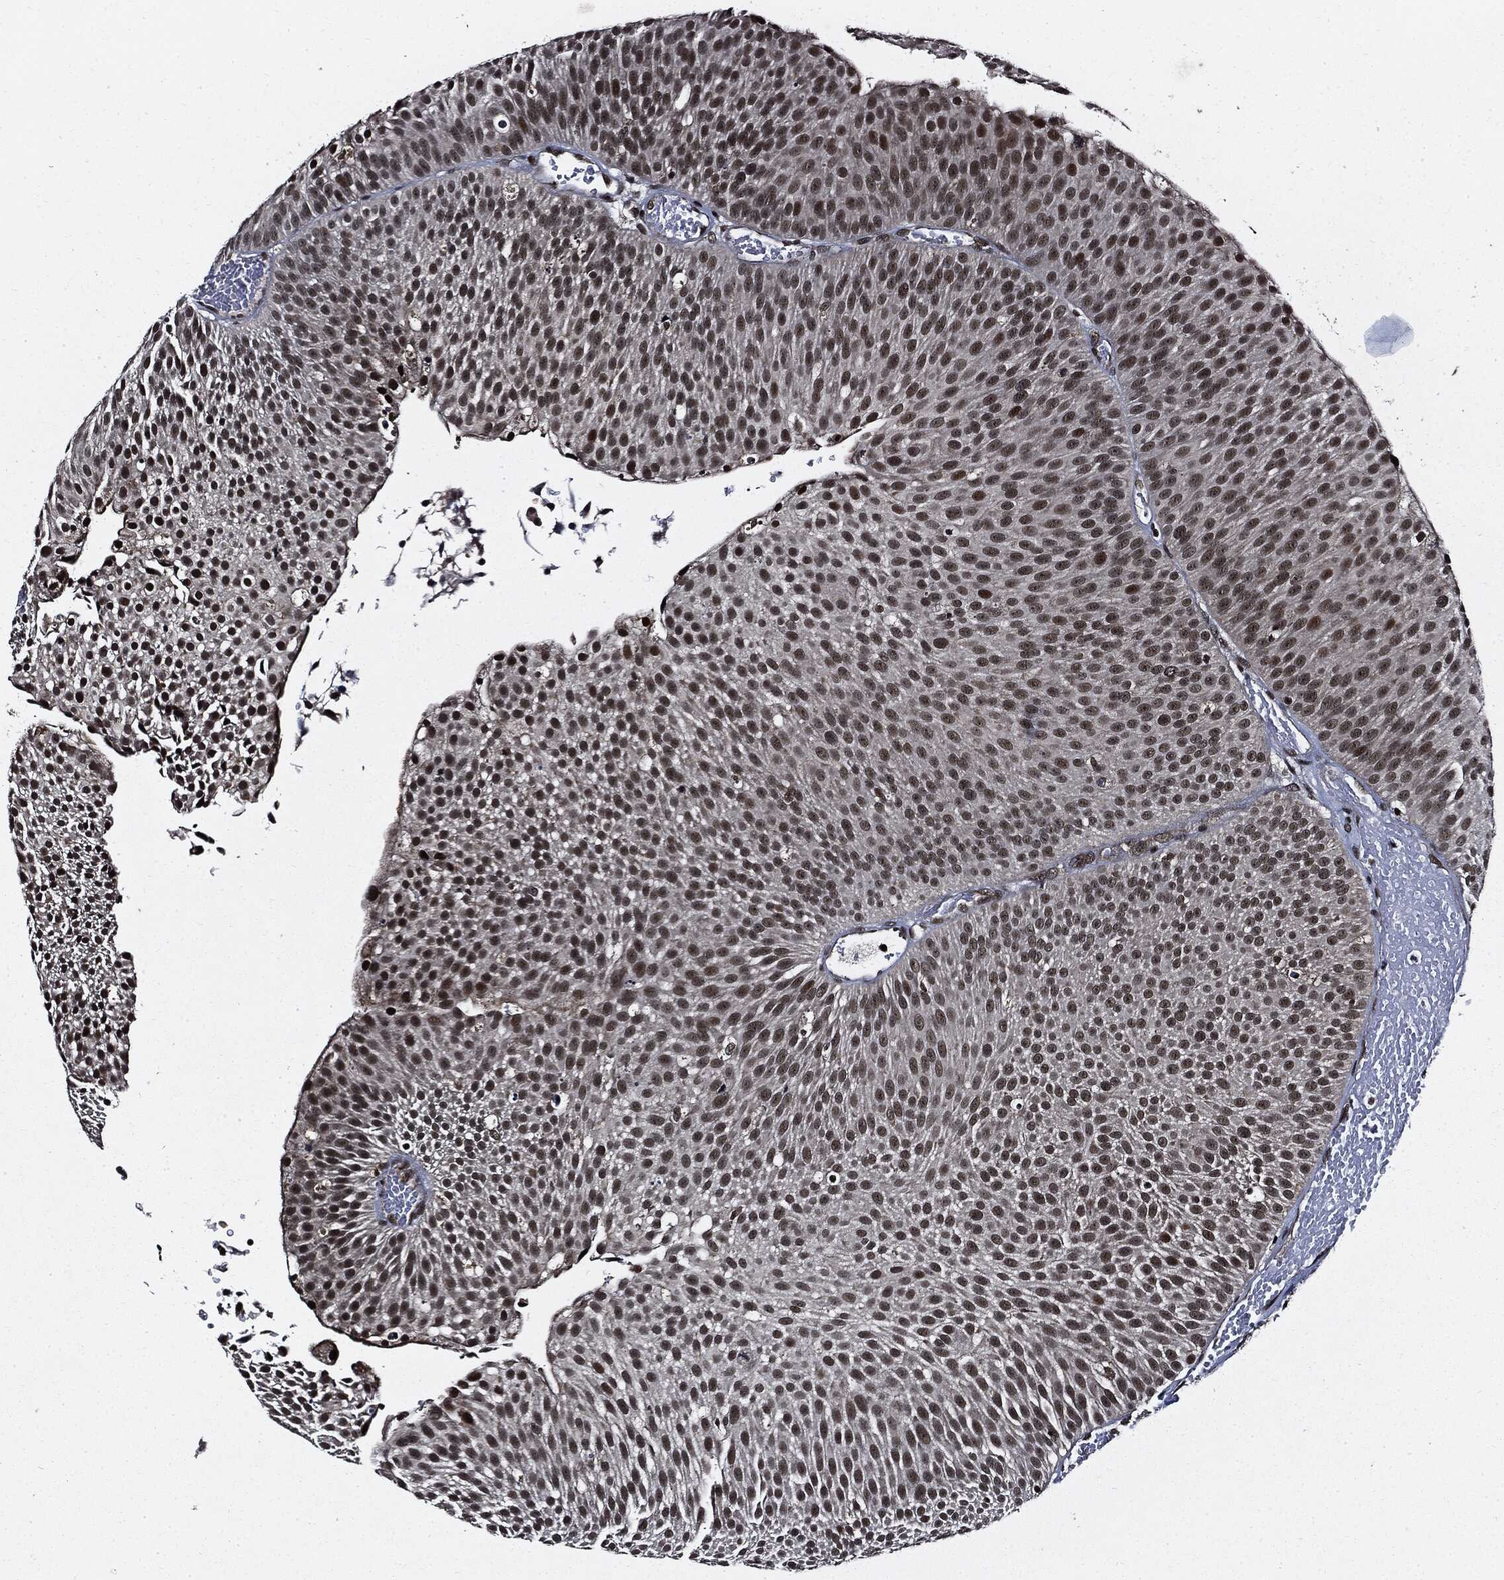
{"staining": {"intensity": "moderate", "quantity": "25%-75%", "location": "nuclear"}, "tissue": "urothelial cancer", "cell_type": "Tumor cells", "image_type": "cancer", "snomed": [{"axis": "morphology", "description": "Urothelial carcinoma, Low grade"}, {"axis": "topography", "description": "Urinary bladder"}], "caption": "Moderate nuclear protein positivity is present in approximately 25%-75% of tumor cells in urothelial cancer.", "gene": "SUGT1", "patient": {"sex": "male", "age": 65}}